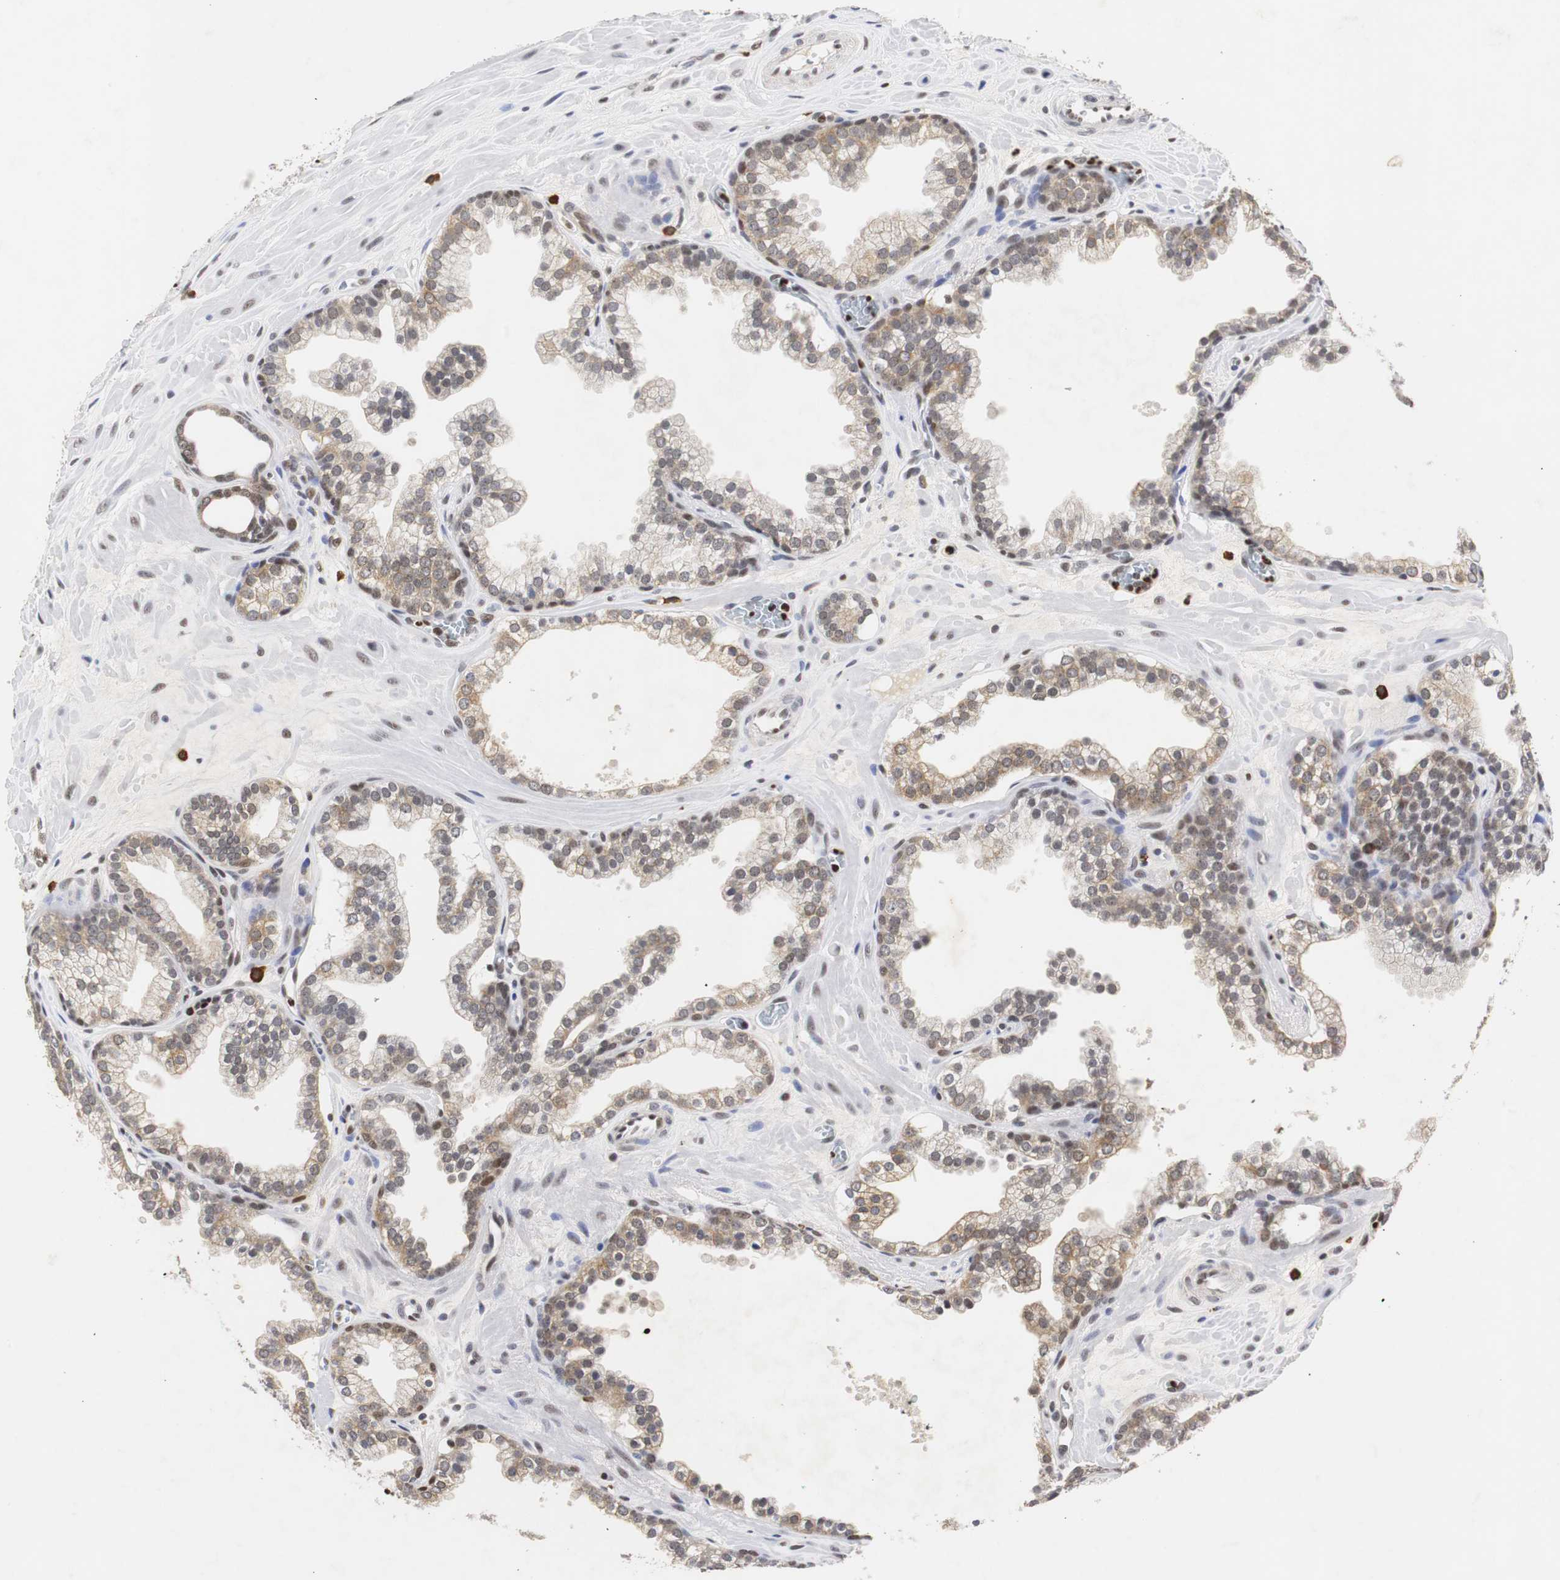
{"staining": {"intensity": "moderate", "quantity": "25%-75%", "location": "nuclear"}, "tissue": "prostate cancer", "cell_type": "Tumor cells", "image_type": "cancer", "snomed": [{"axis": "morphology", "description": "Adenocarcinoma, Low grade"}, {"axis": "topography", "description": "Prostate"}], "caption": "The histopathology image exhibits a brown stain indicating the presence of a protein in the nuclear of tumor cells in adenocarcinoma (low-grade) (prostate). (DAB IHC, brown staining for protein, blue staining for nuclei).", "gene": "ZFC3H1", "patient": {"sex": "male", "age": 57}}